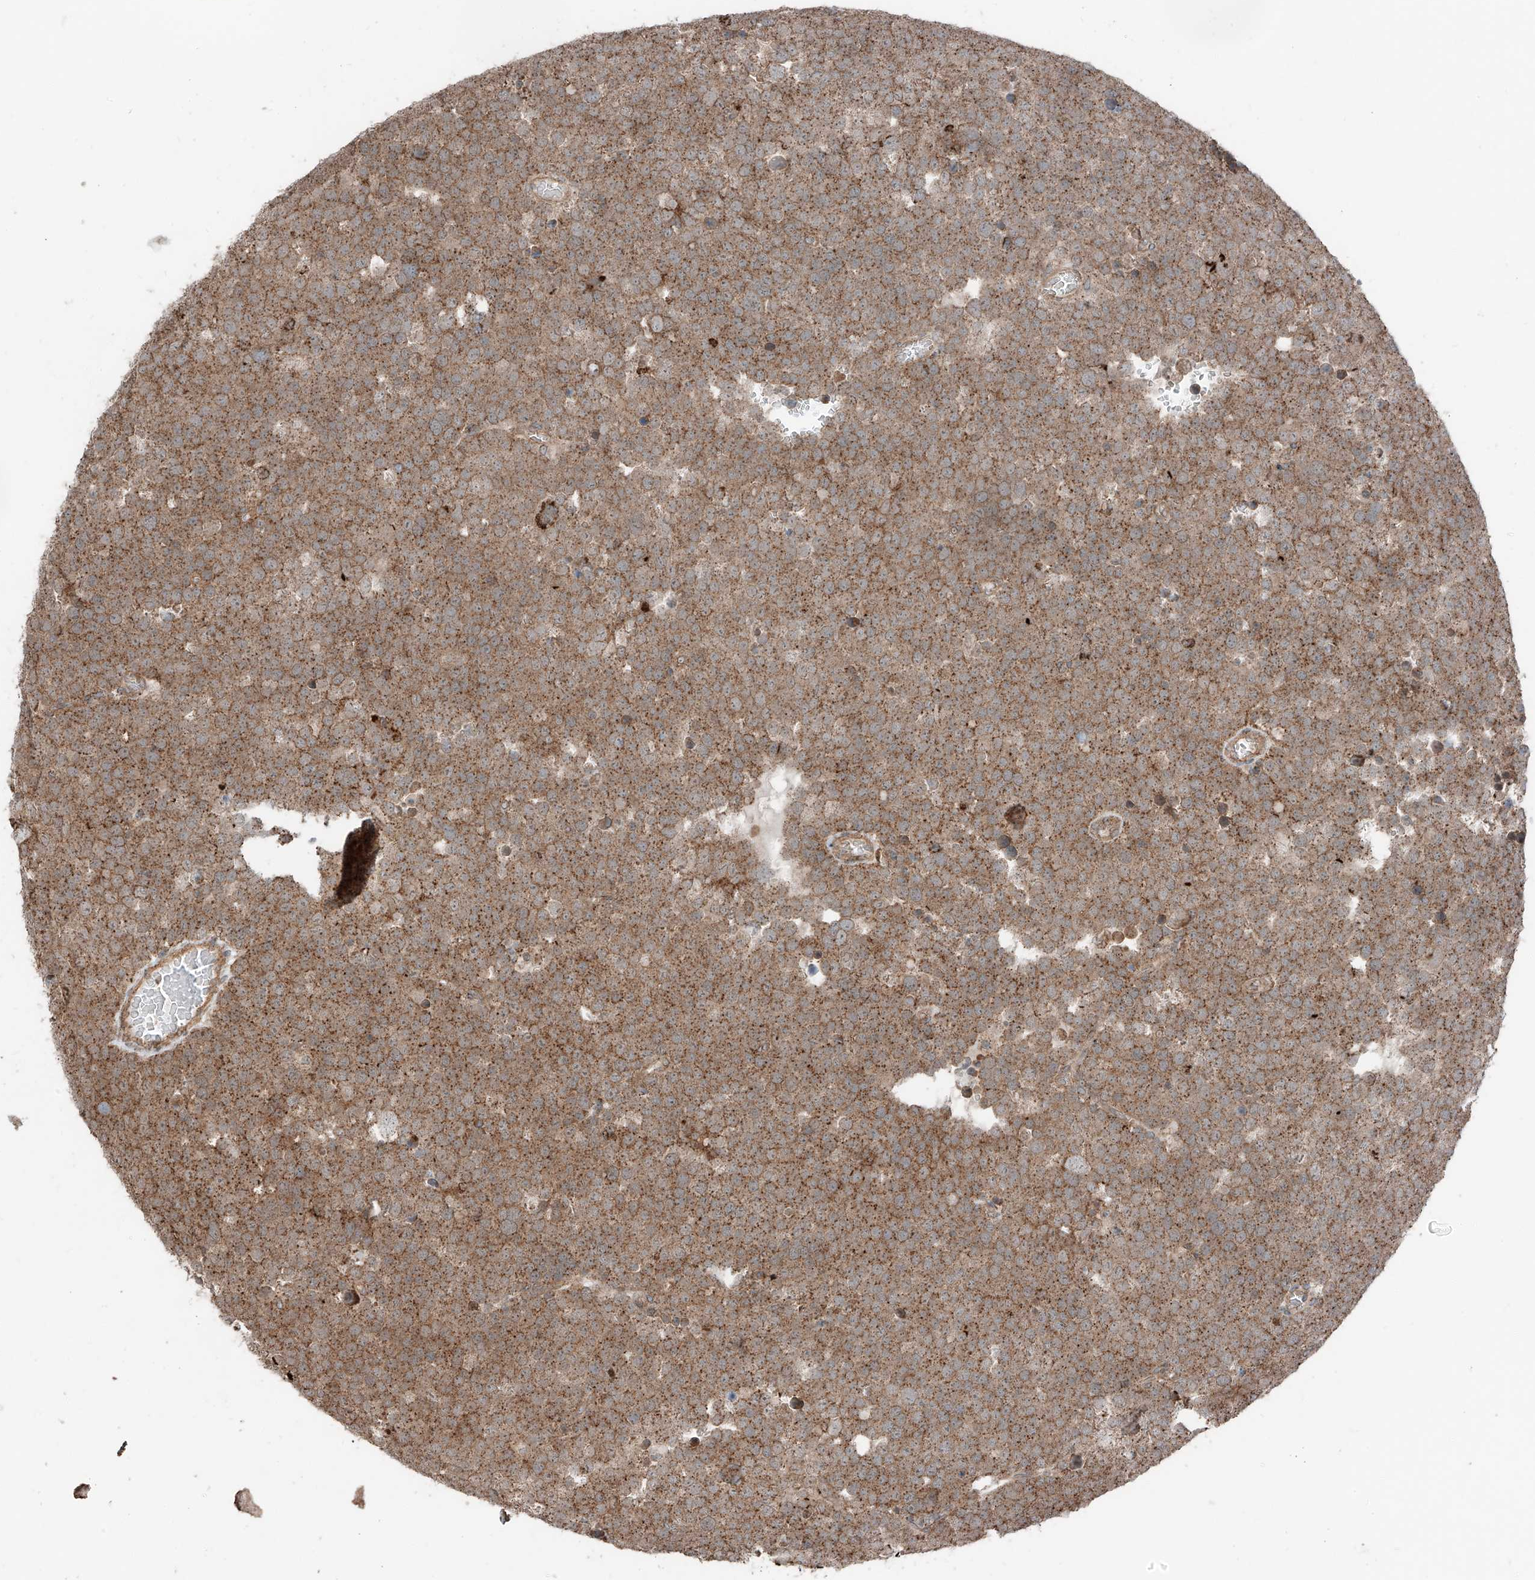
{"staining": {"intensity": "moderate", "quantity": ">75%", "location": "cytoplasmic/membranous"}, "tissue": "testis cancer", "cell_type": "Tumor cells", "image_type": "cancer", "snomed": [{"axis": "morphology", "description": "Seminoma, NOS"}, {"axis": "topography", "description": "Testis"}], "caption": "Immunohistochemical staining of testis seminoma exhibits medium levels of moderate cytoplasmic/membranous staining in approximately >75% of tumor cells. (DAB IHC with brightfield microscopy, high magnification).", "gene": "CEP162", "patient": {"sex": "male", "age": 71}}